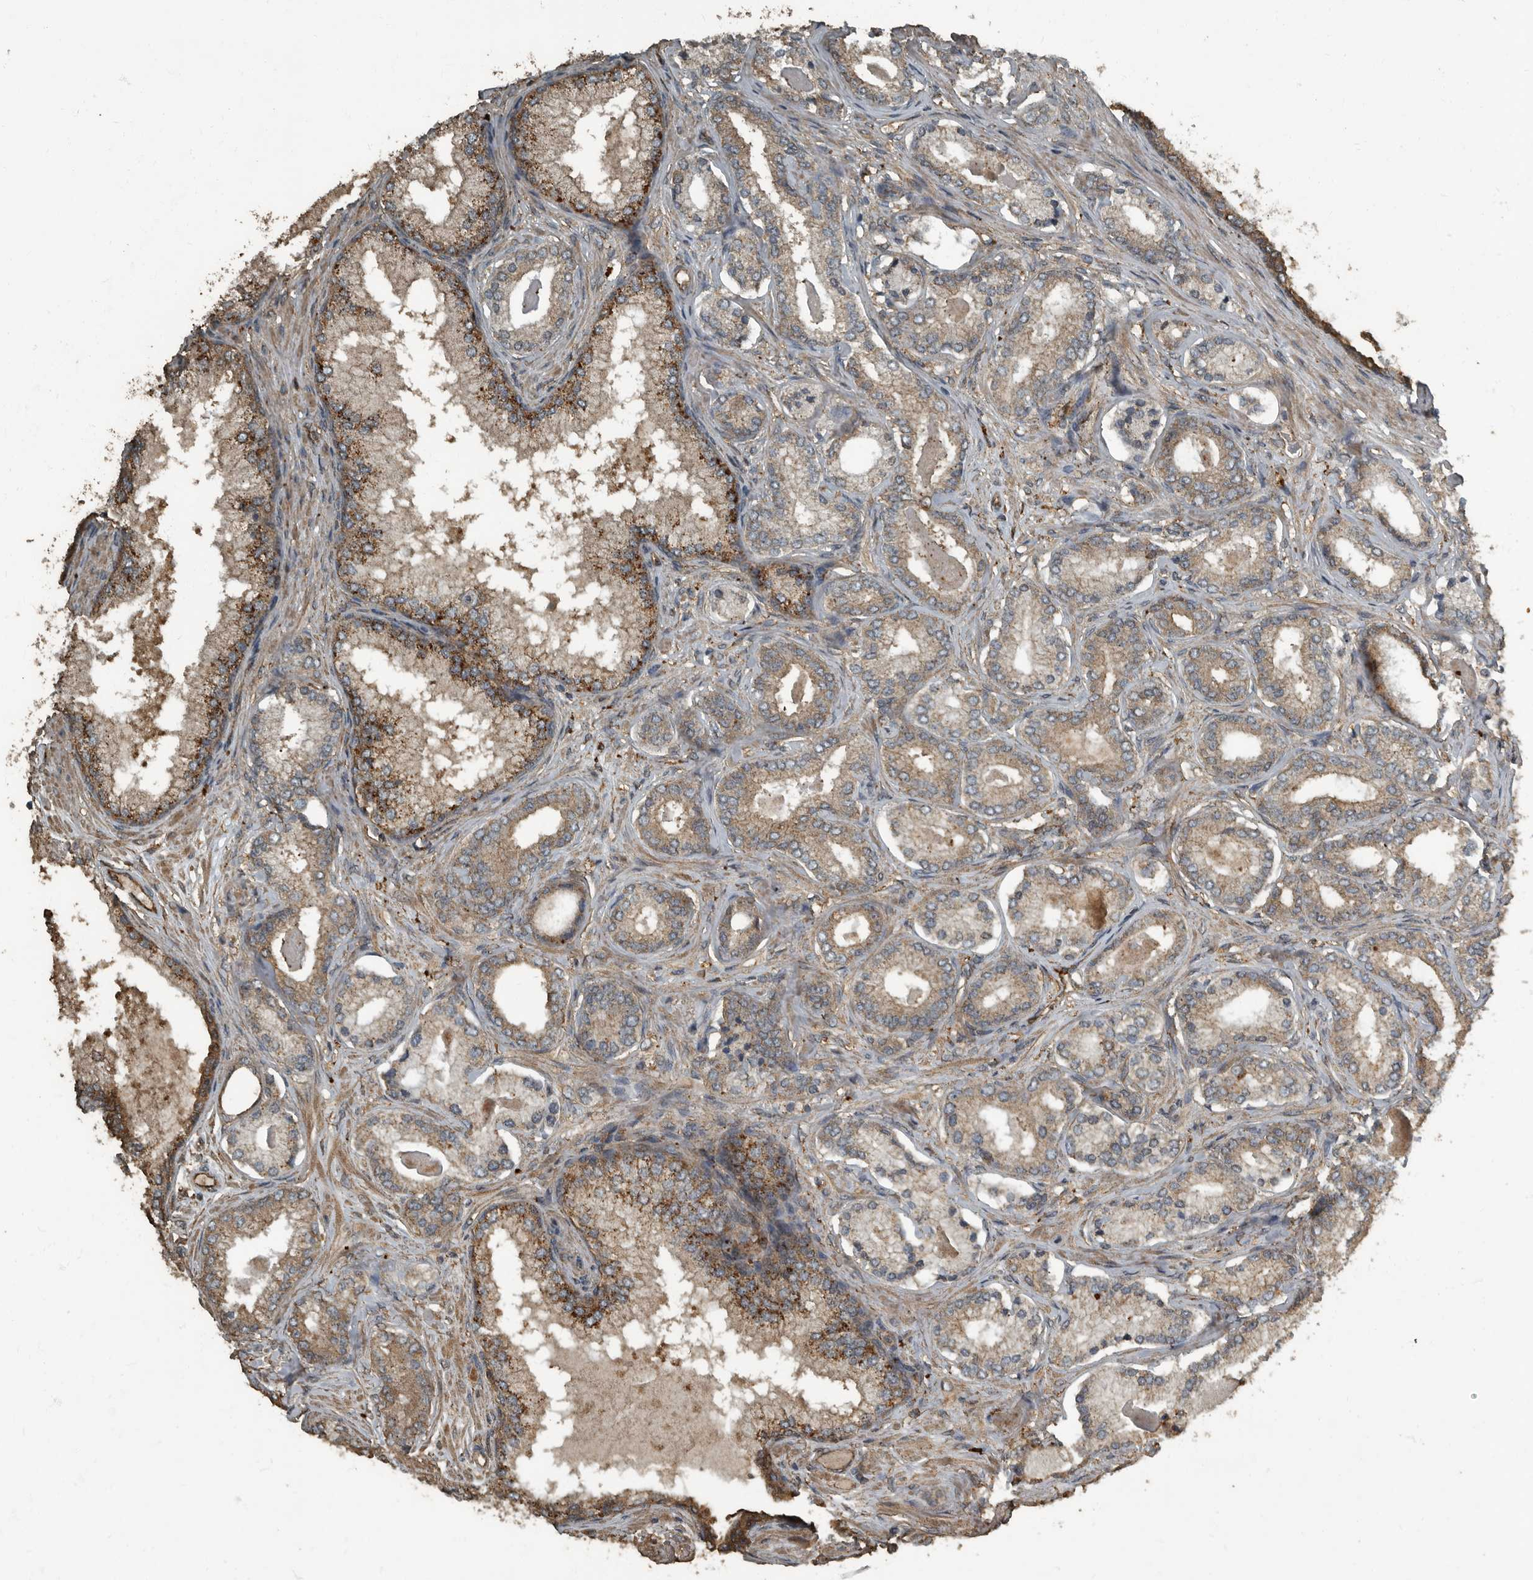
{"staining": {"intensity": "moderate", "quantity": ">75%", "location": "cytoplasmic/membranous"}, "tissue": "prostate cancer", "cell_type": "Tumor cells", "image_type": "cancer", "snomed": [{"axis": "morphology", "description": "Adenocarcinoma, Low grade"}, {"axis": "topography", "description": "Prostate"}], "caption": "A high-resolution micrograph shows IHC staining of prostate cancer, which displays moderate cytoplasmic/membranous staining in about >75% of tumor cells.", "gene": "IL15RA", "patient": {"sex": "male", "age": 70}}